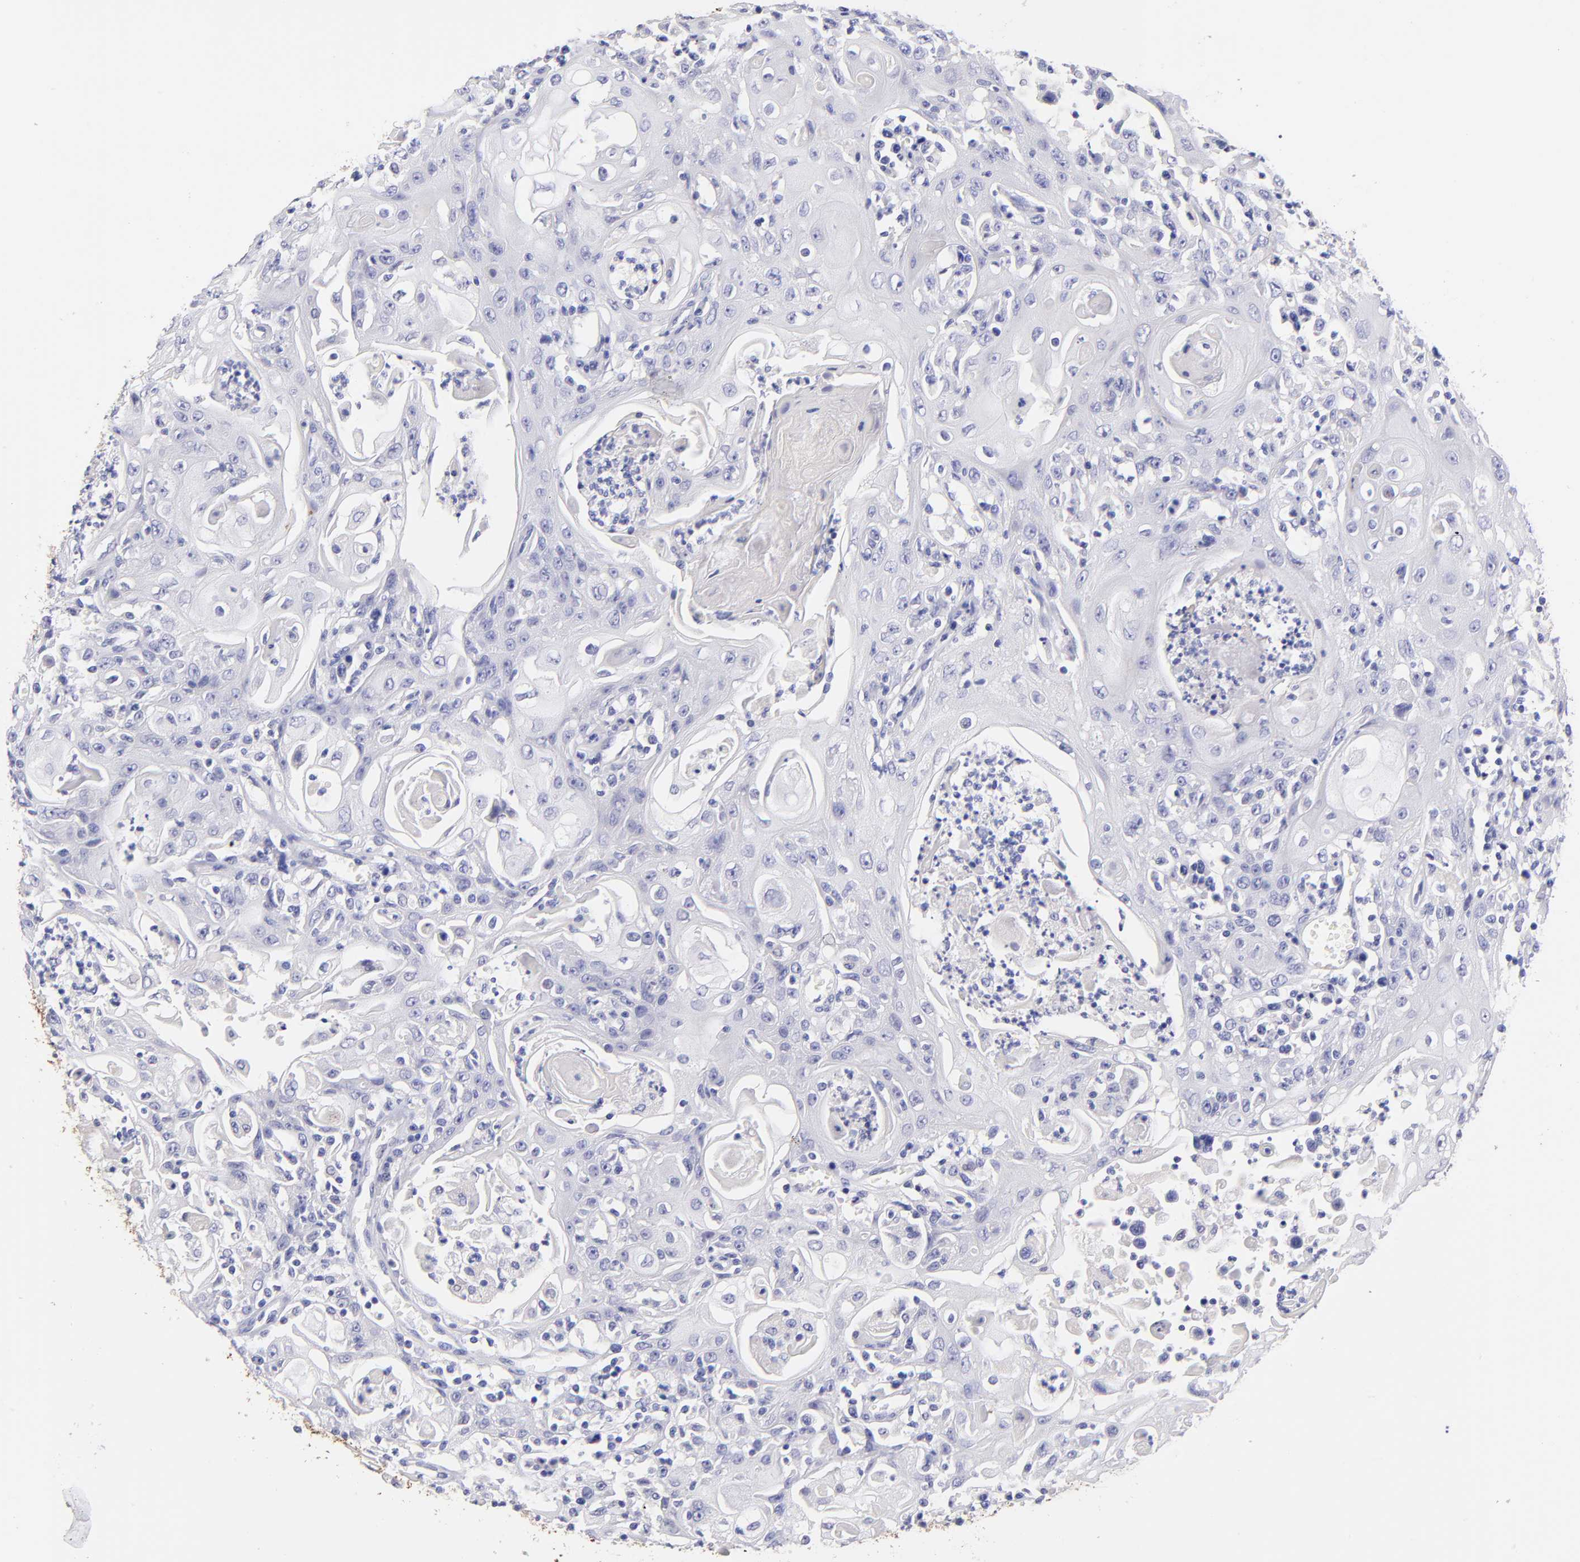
{"staining": {"intensity": "negative", "quantity": "none", "location": "none"}, "tissue": "head and neck cancer", "cell_type": "Tumor cells", "image_type": "cancer", "snomed": [{"axis": "morphology", "description": "Squamous cell carcinoma, NOS"}, {"axis": "topography", "description": "Oral tissue"}, {"axis": "topography", "description": "Head-Neck"}], "caption": "Human head and neck squamous cell carcinoma stained for a protein using IHC shows no positivity in tumor cells.", "gene": "RAB3B", "patient": {"sex": "female", "age": 76}}